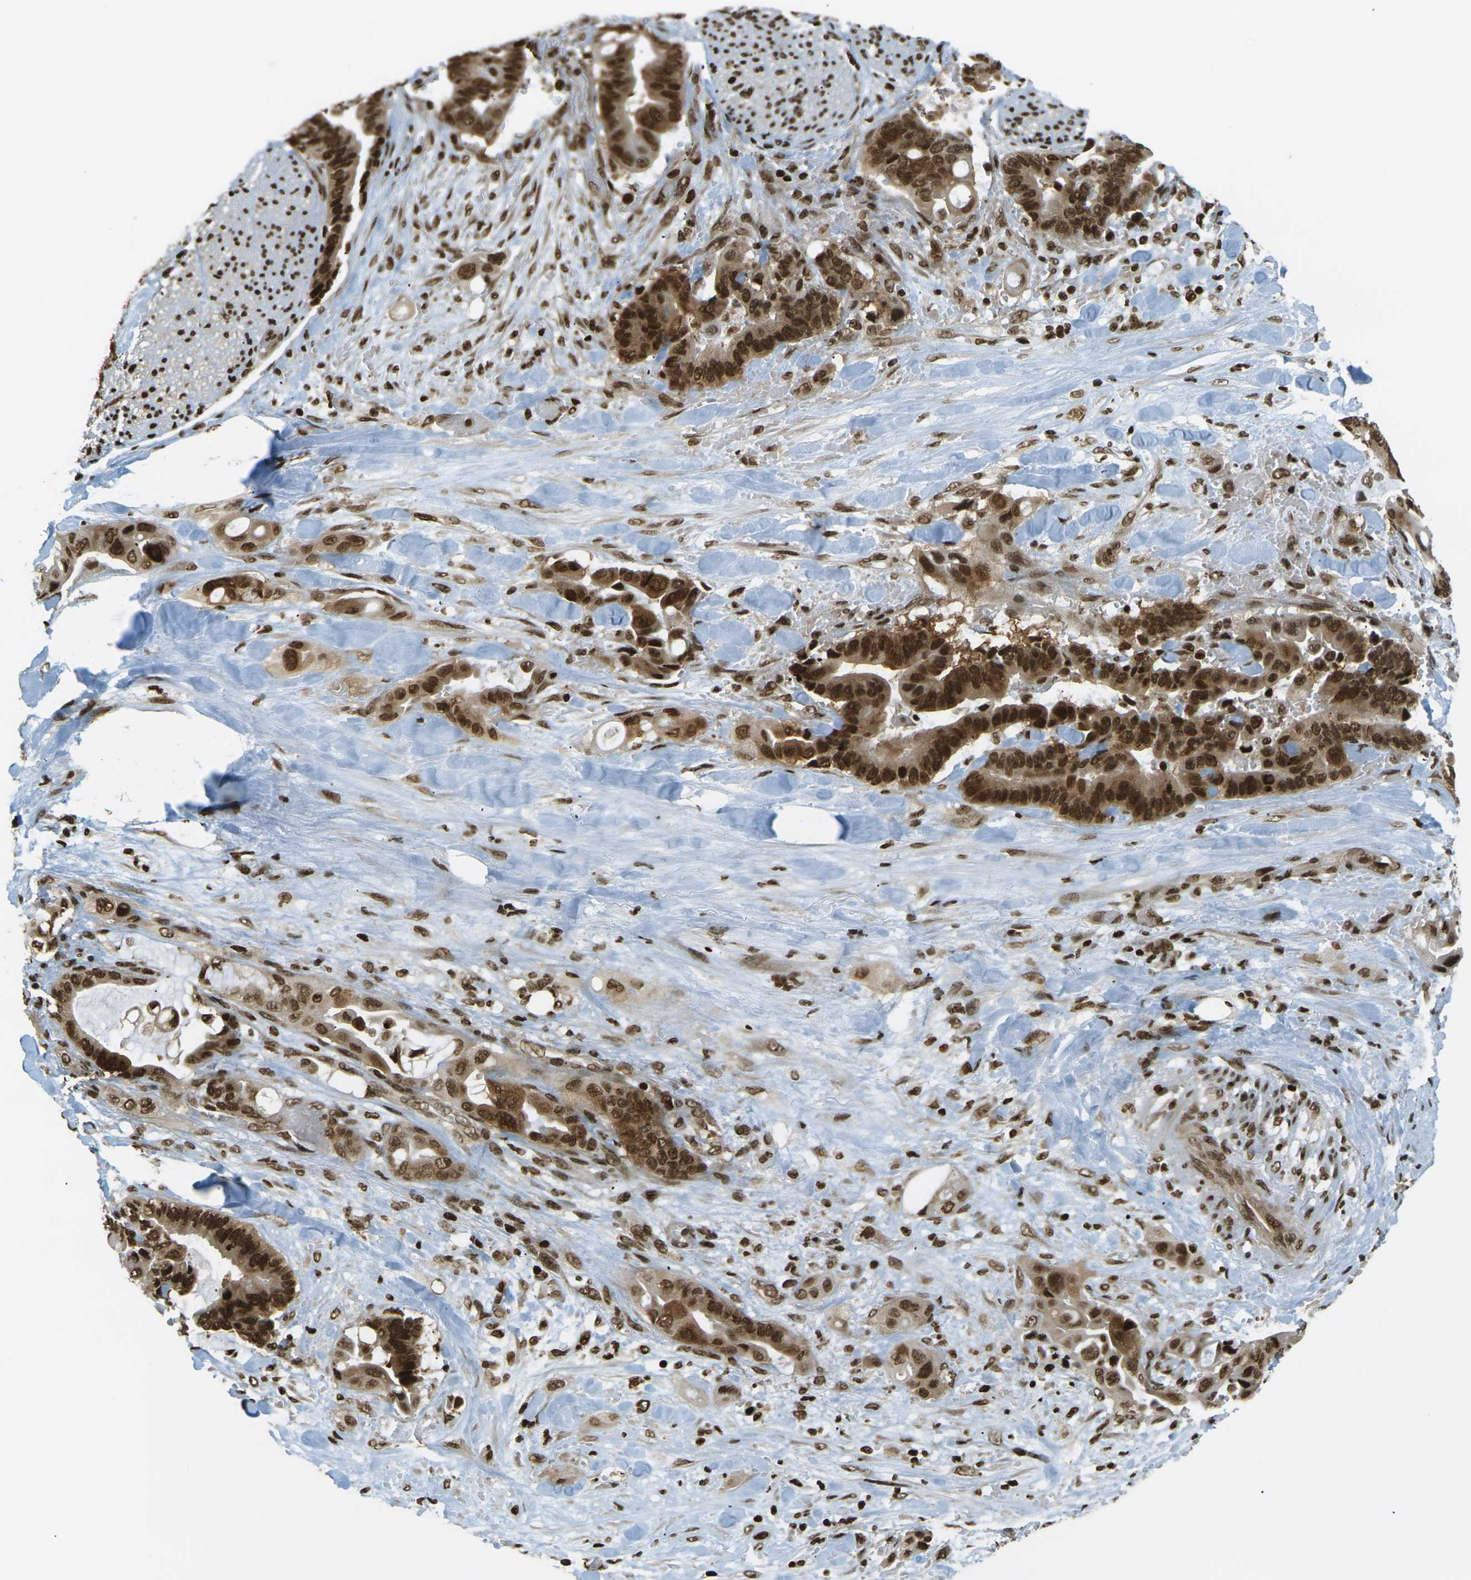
{"staining": {"intensity": "strong", "quantity": ">75%", "location": "nuclear"}, "tissue": "liver cancer", "cell_type": "Tumor cells", "image_type": "cancer", "snomed": [{"axis": "morphology", "description": "Cholangiocarcinoma"}, {"axis": "topography", "description": "Liver"}], "caption": "Protein expression analysis of human liver cancer (cholangiocarcinoma) reveals strong nuclear staining in about >75% of tumor cells. The staining is performed using DAB (3,3'-diaminobenzidine) brown chromogen to label protein expression. The nuclei are counter-stained blue using hematoxylin.", "gene": "RUVBL2", "patient": {"sex": "female", "age": 61}}